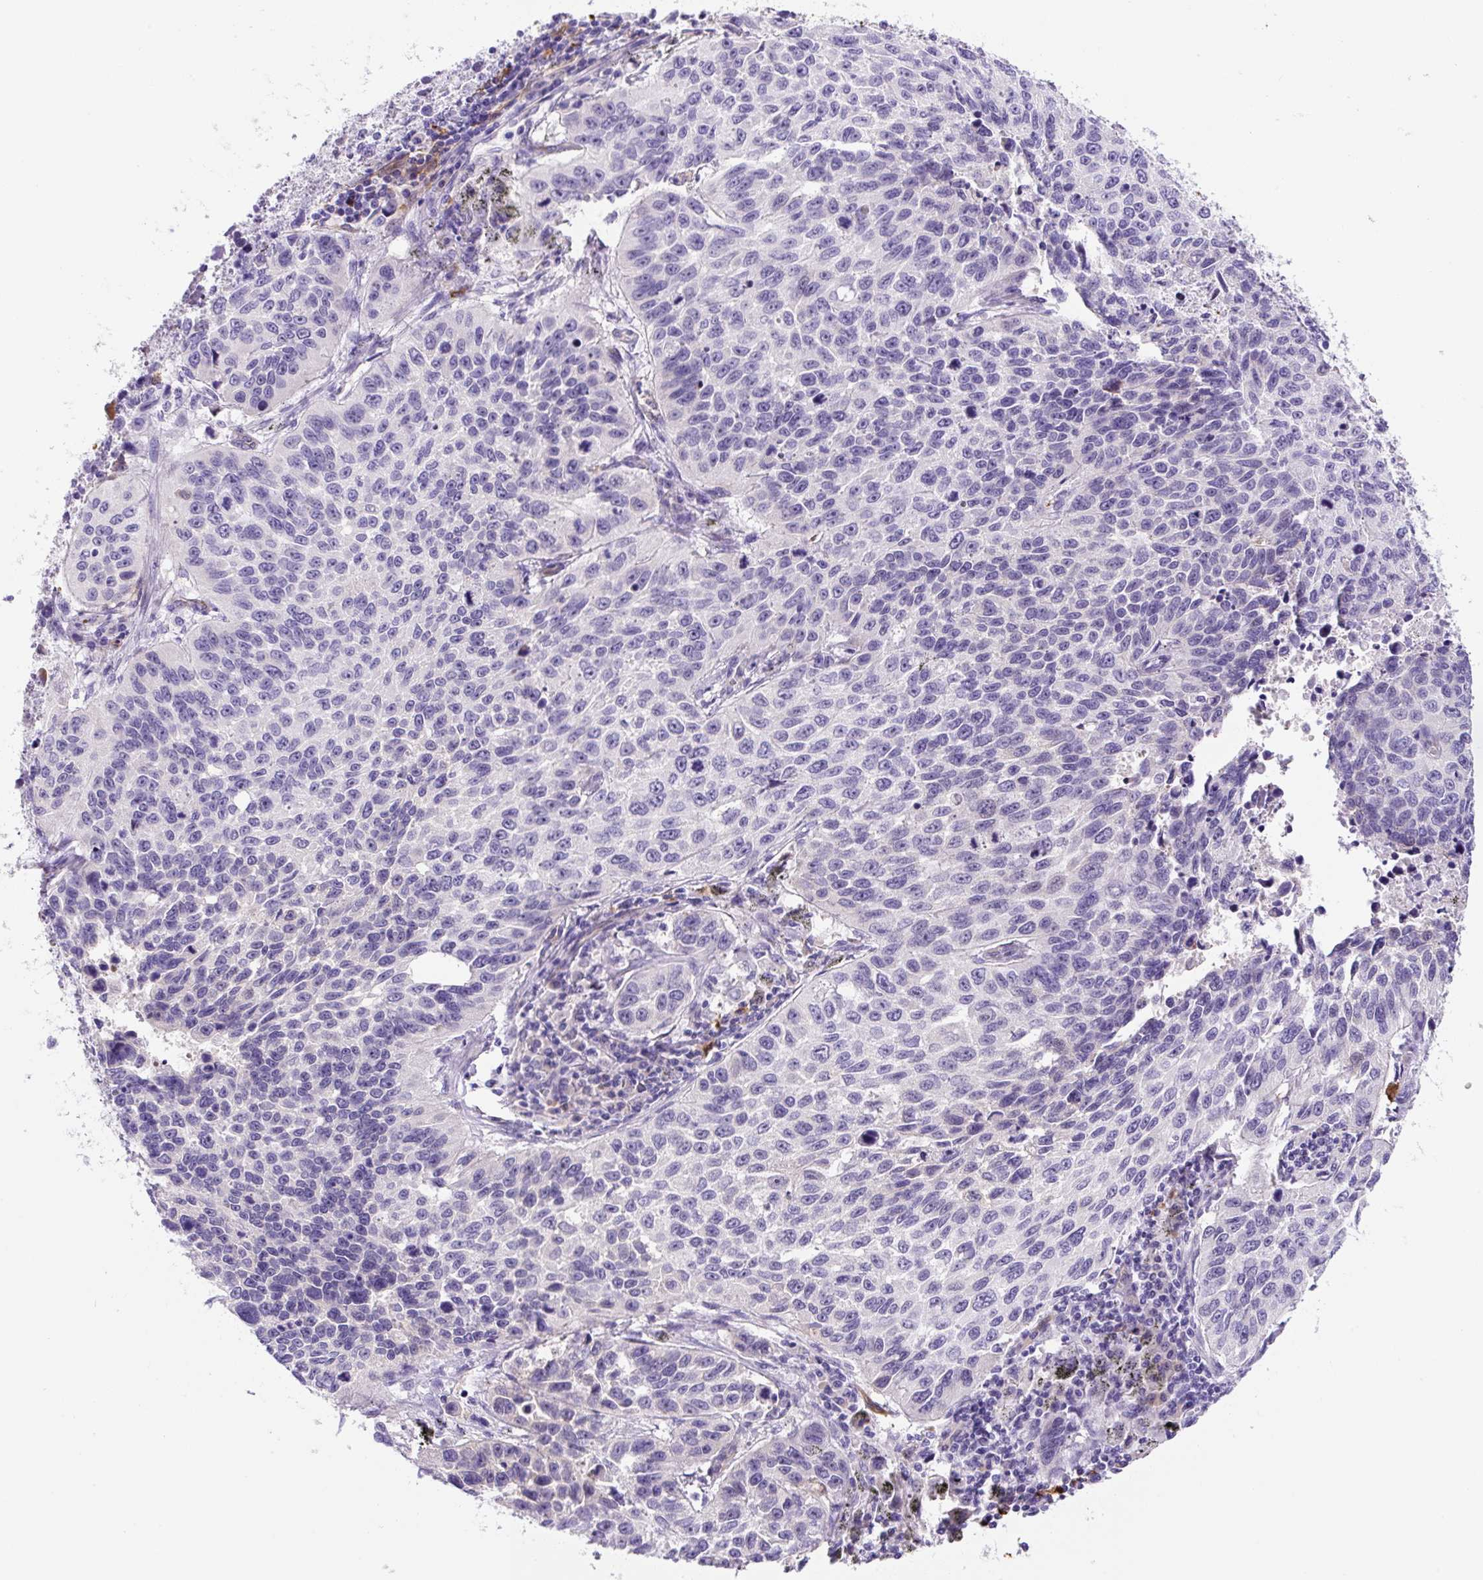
{"staining": {"intensity": "negative", "quantity": "none", "location": "none"}, "tissue": "lung cancer", "cell_type": "Tumor cells", "image_type": "cancer", "snomed": [{"axis": "morphology", "description": "Squamous cell carcinoma, NOS"}, {"axis": "topography", "description": "Lung"}], "caption": "Protein analysis of lung cancer demonstrates no significant positivity in tumor cells.", "gene": "ASB4", "patient": {"sex": "male", "age": 62}}